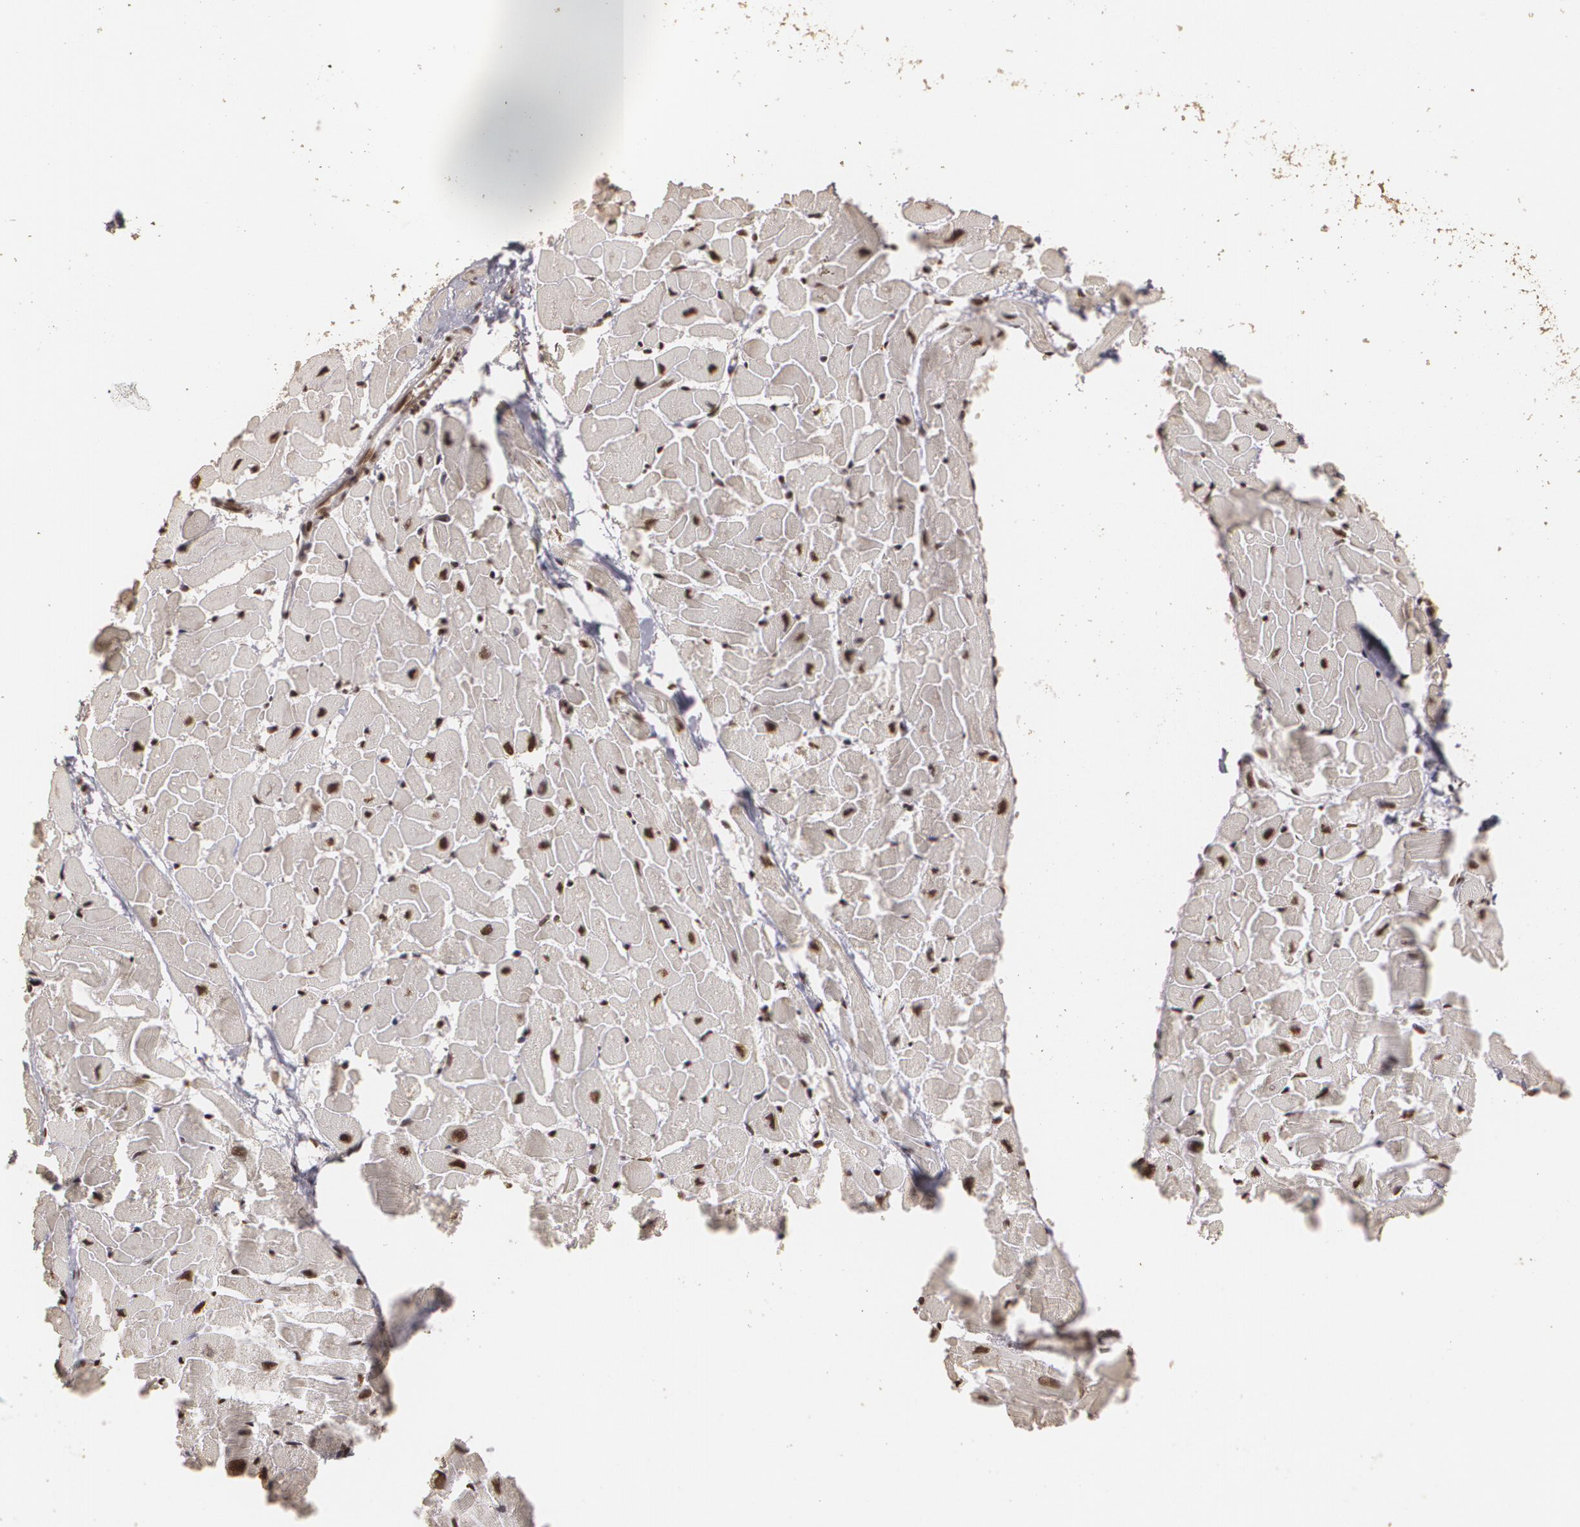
{"staining": {"intensity": "strong", "quantity": ">75%", "location": "nuclear"}, "tissue": "heart muscle", "cell_type": "Cardiomyocytes", "image_type": "normal", "snomed": [{"axis": "morphology", "description": "Normal tissue, NOS"}, {"axis": "topography", "description": "Heart"}], "caption": "Immunohistochemical staining of benign human heart muscle demonstrates strong nuclear protein expression in approximately >75% of cardiomyocytes.", "gene": "RCOR1", "patient": {"sex": "female", "age": 19}}